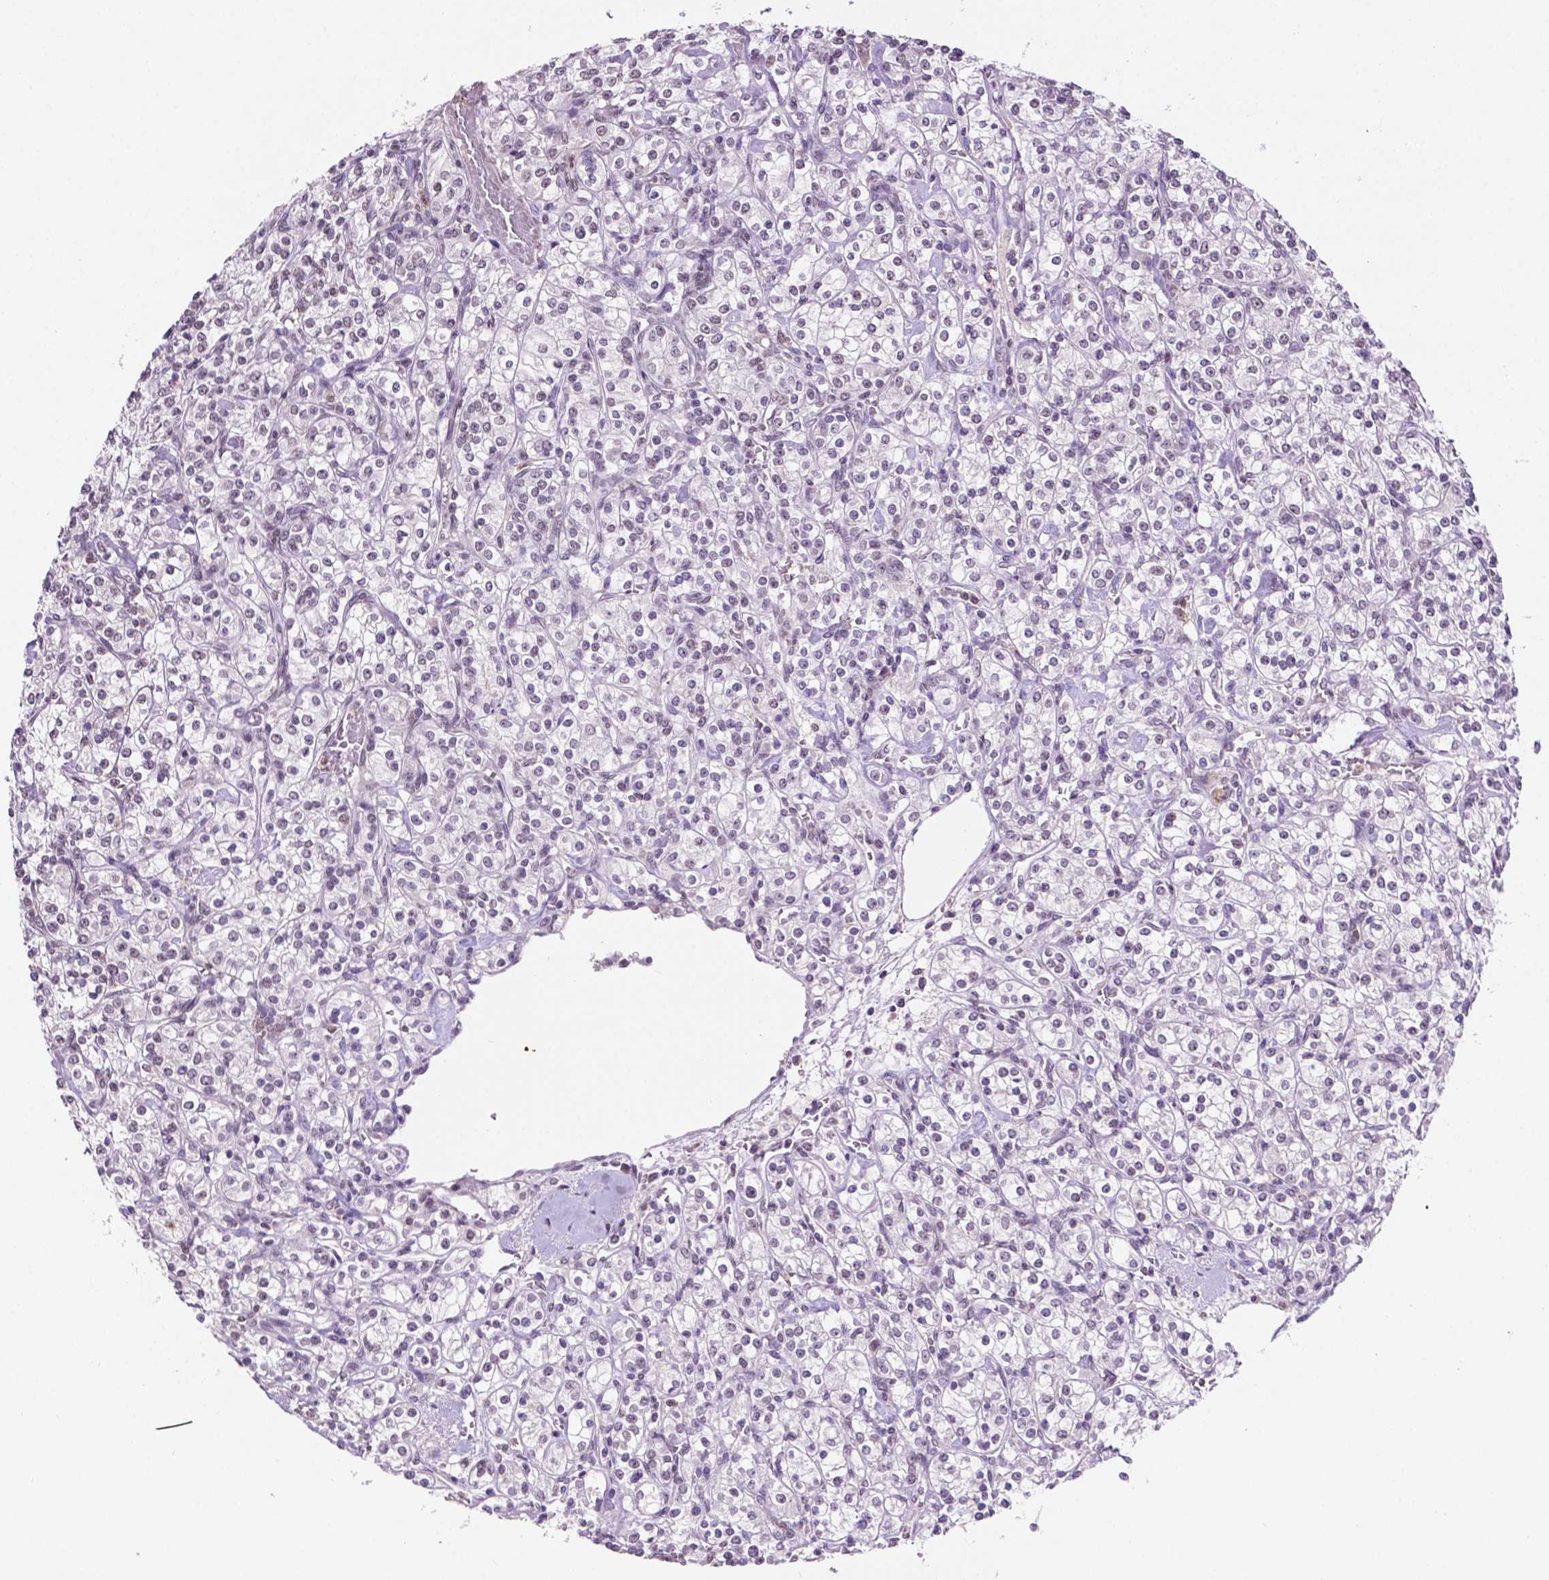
{"staining": {"intensity": "negative", "quantity": "none", "location": "none"}, "tissue": "renal cancer", "cell_type": "Tumor cells", "image_type": "cancer", "snomed": [{"axis": "morphology", "description": "Adenocarcinoma, NOS"}, {"axis": "topography", "description": "Kidney"}], "caption": "DAB (3,3'-diaminobenzidine) immunohistochemical staining of renal cancer (adenocarcinoma) demonstrates no significant expression in tumor cells.", "gene": "PTPN6", "patient": {"sex": "male", "age": 77}}